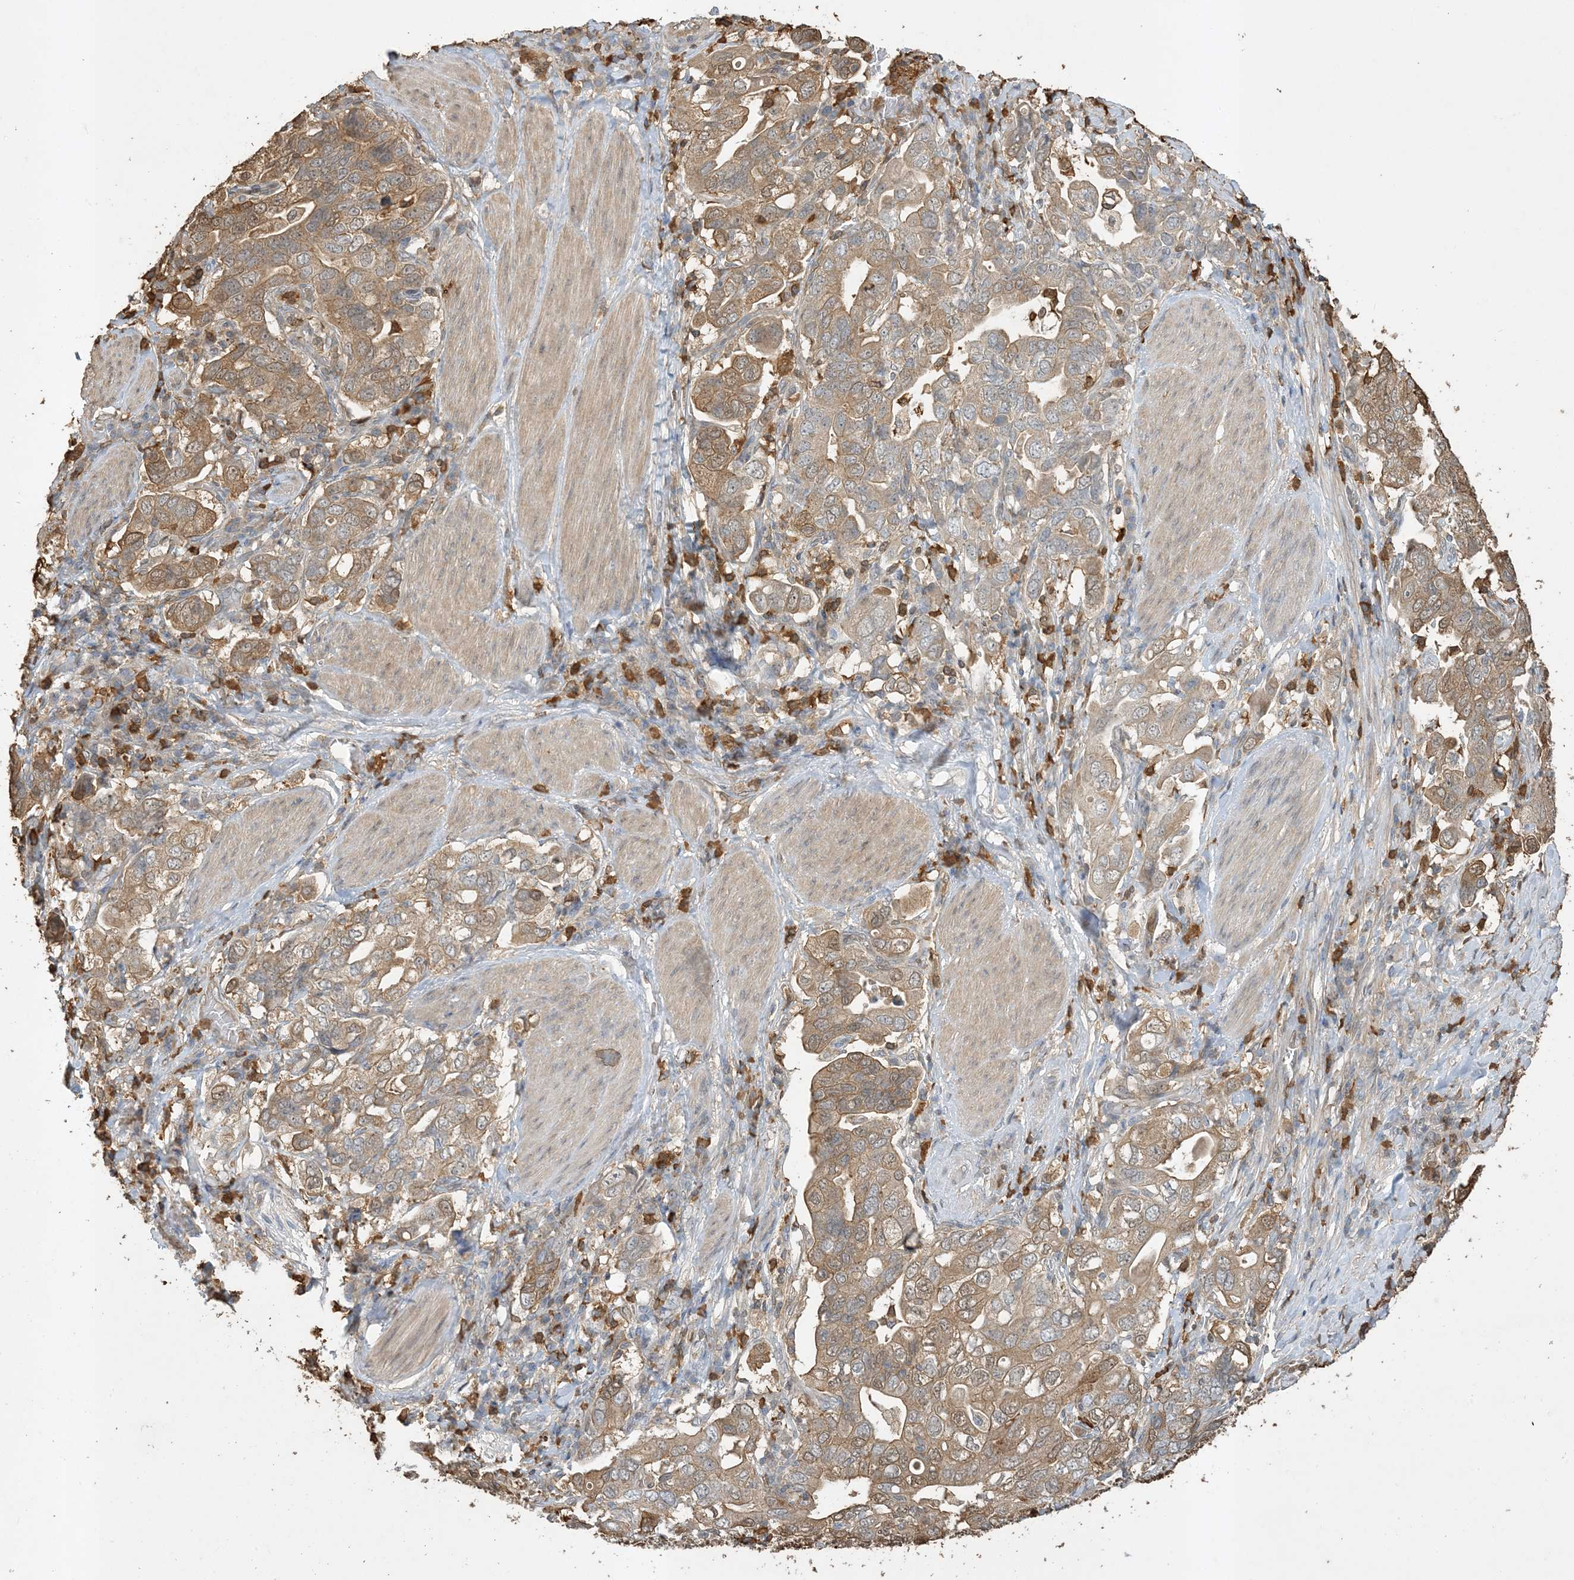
{"staining": {"intensity": "moderate", "quantity": ">75%", "location": "cytoplasmic/membranous"}, "tissue": "stomach cancer", "cell_type": "Tumor cells", "image_type": "cancer", "snomed": [{"axis": "morphology", "description": "Adenocarcinoma, NOS"}, {"axis": "topography", "description": "Stomach, upper"}], "caption": "About >75% of tumor cells in human adenocarcinoma (stomach) display moderate cytoplasmic/membranous protein positivity as visualized by brown immunohistochemical staining.", "gene": "TMSB4X", "patient": {"sex": "male", "age": 62}}